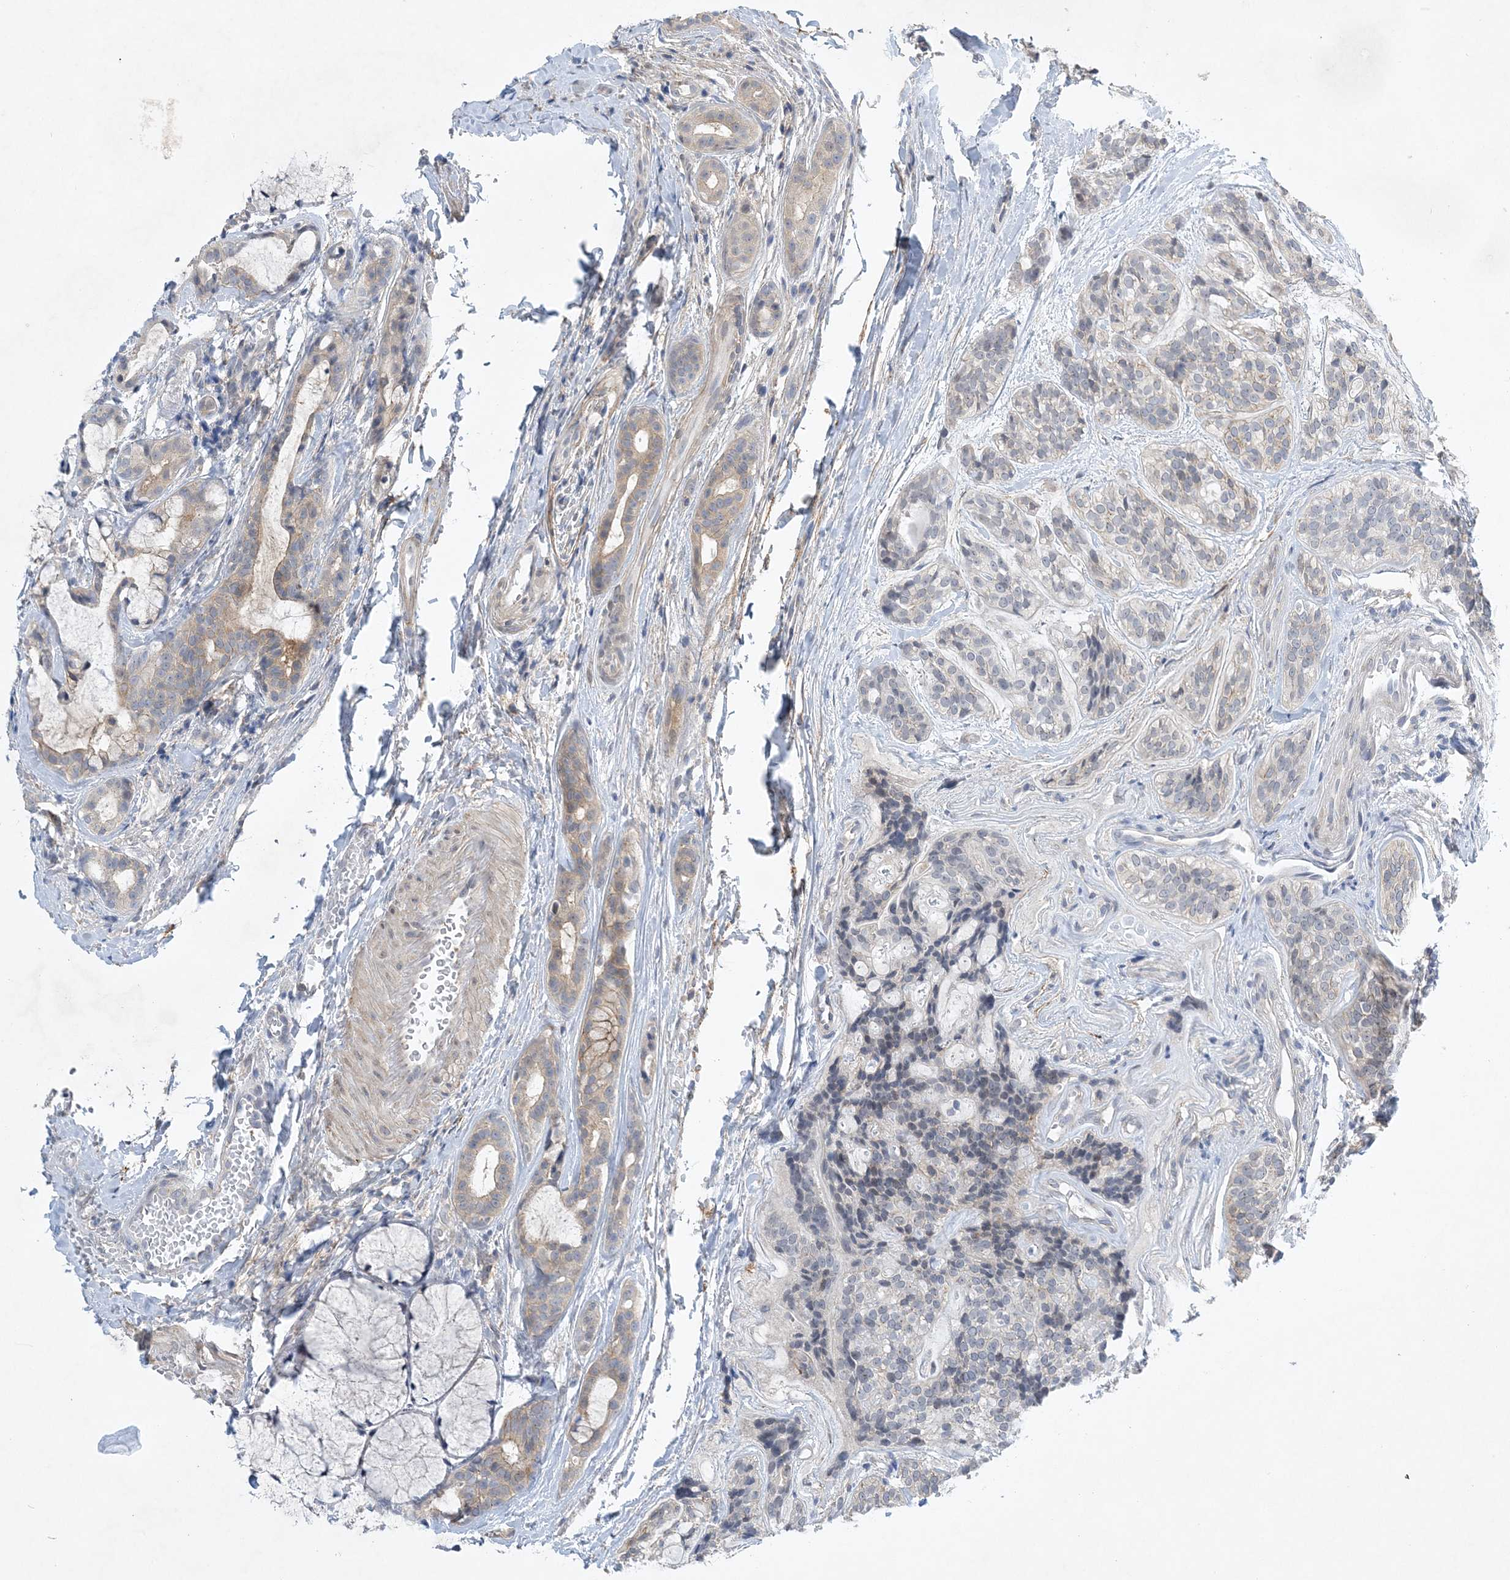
{"staining": {"intensity": "negative", "quantity": "none", "location": "none"}, "tissue": "head and neck cancer", "cell_type": "Tumor cells", "image_type": "cancer", "snomed": [{"axis": "morphology", "description": "Adenocarcinoma, NOS"}, {"axis": "topography", "description": "Head-Neck"}], "caption": "Tumor cells are negative for protein expression in human head and neck cancer (adenocarcinoma).", "gene": "ANKRD35", "patient": {"sex": "male", "age": 66}}